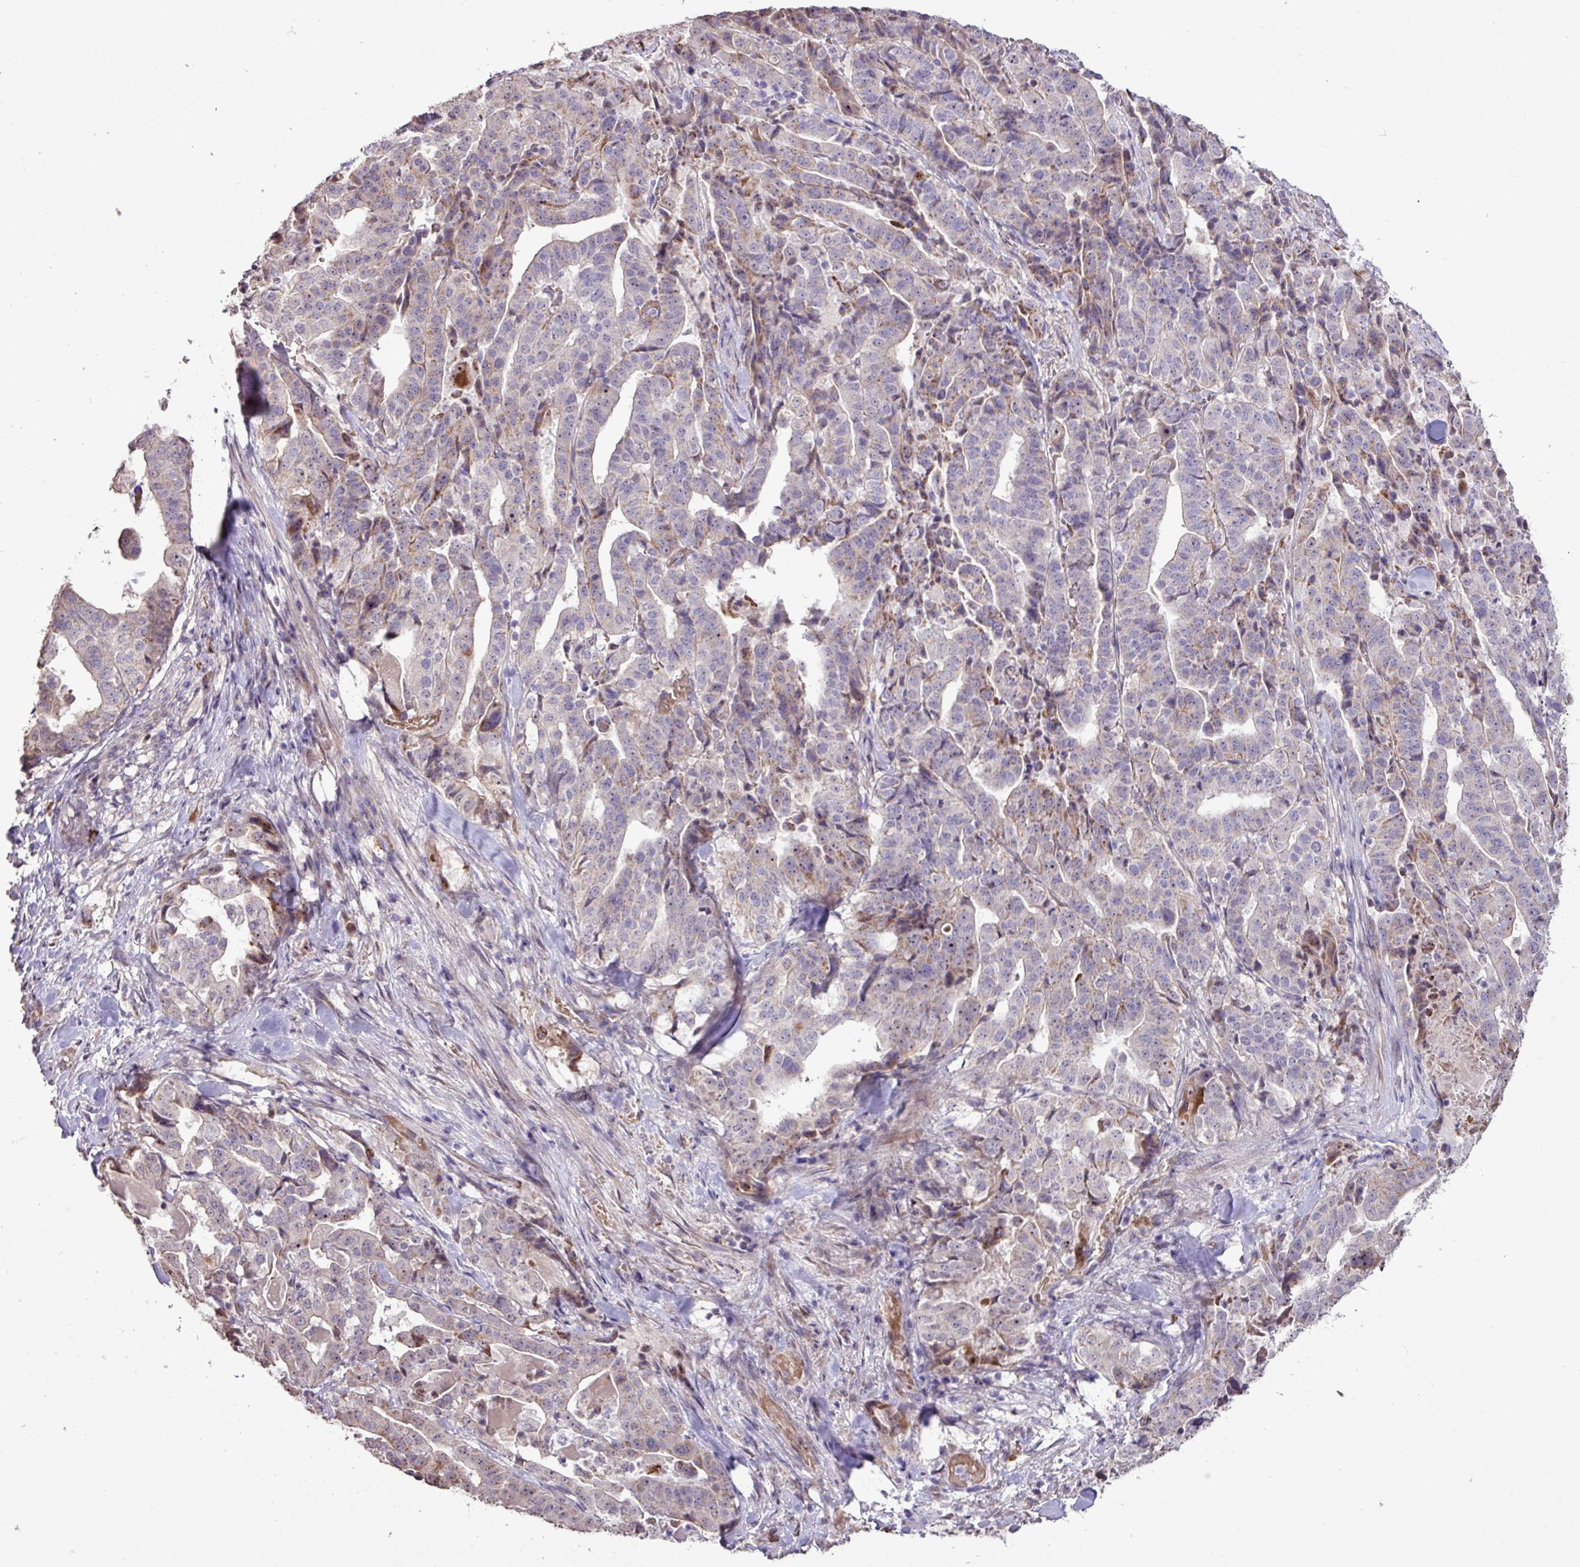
{"staining": {"intensity": "weak", "quantity": "<25%", "location": "cytoplasmic/membranous"}, "tissue": "stomach cancer", "cell_type": "Tumor cells", "image_type": "cancer", "snomed": [{"axis": "morphology", "description": "Adenocarcinoma, NOS"}, {"axis": "topography", "description": "Stomach"}], "caption": "Stomach cancer was stained to show a protein in brown. There is no significant positivity in tumor cells.", "gene": "L3MBTL3", "patient": {"sex": "male", "age": 48}}